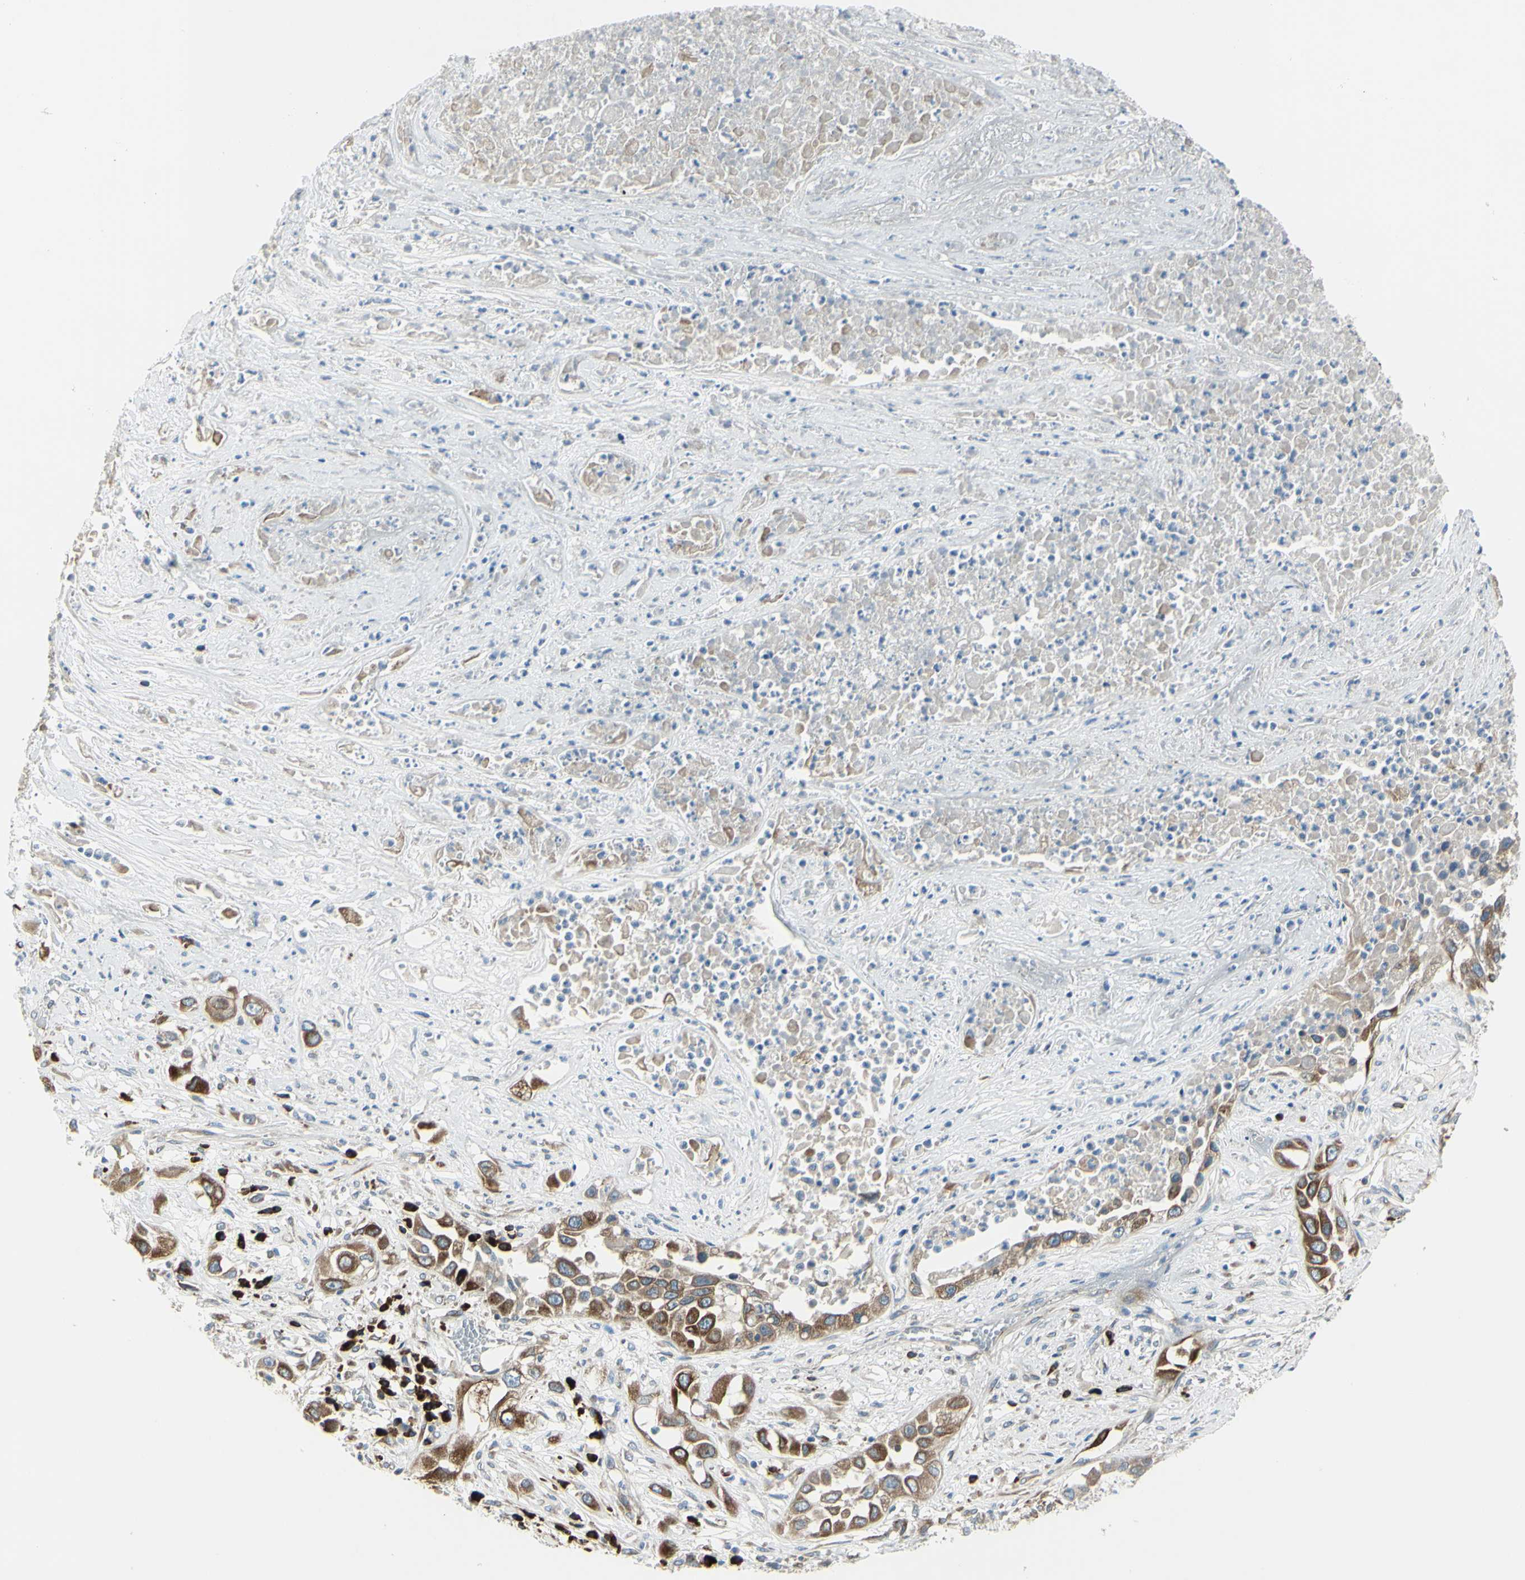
{"staining": {"intensity": "moderate", "quantity": ">75%", "location": "cytoplasmic/membranous"}, "tissue": "lung cancer", "cell_type": "Tumor cells", "image_type": "cancer", "snomed": [{"axis": "morphology", "description": "Squamous cell carcinoma, NOS"}, {"axis": "topography", "description": "Lung"}], "caption": "Immunohistochemistry (DAB) staining of lung squamous cell carcinoma shows moderate cytoplasmic/membranous protein positivity in about >75% of tumor cells. (DAB IHC with brightfield microscopy, high magnification).", "gene": "SELENOS", "patient": {"sex": "male", "age": 71}}